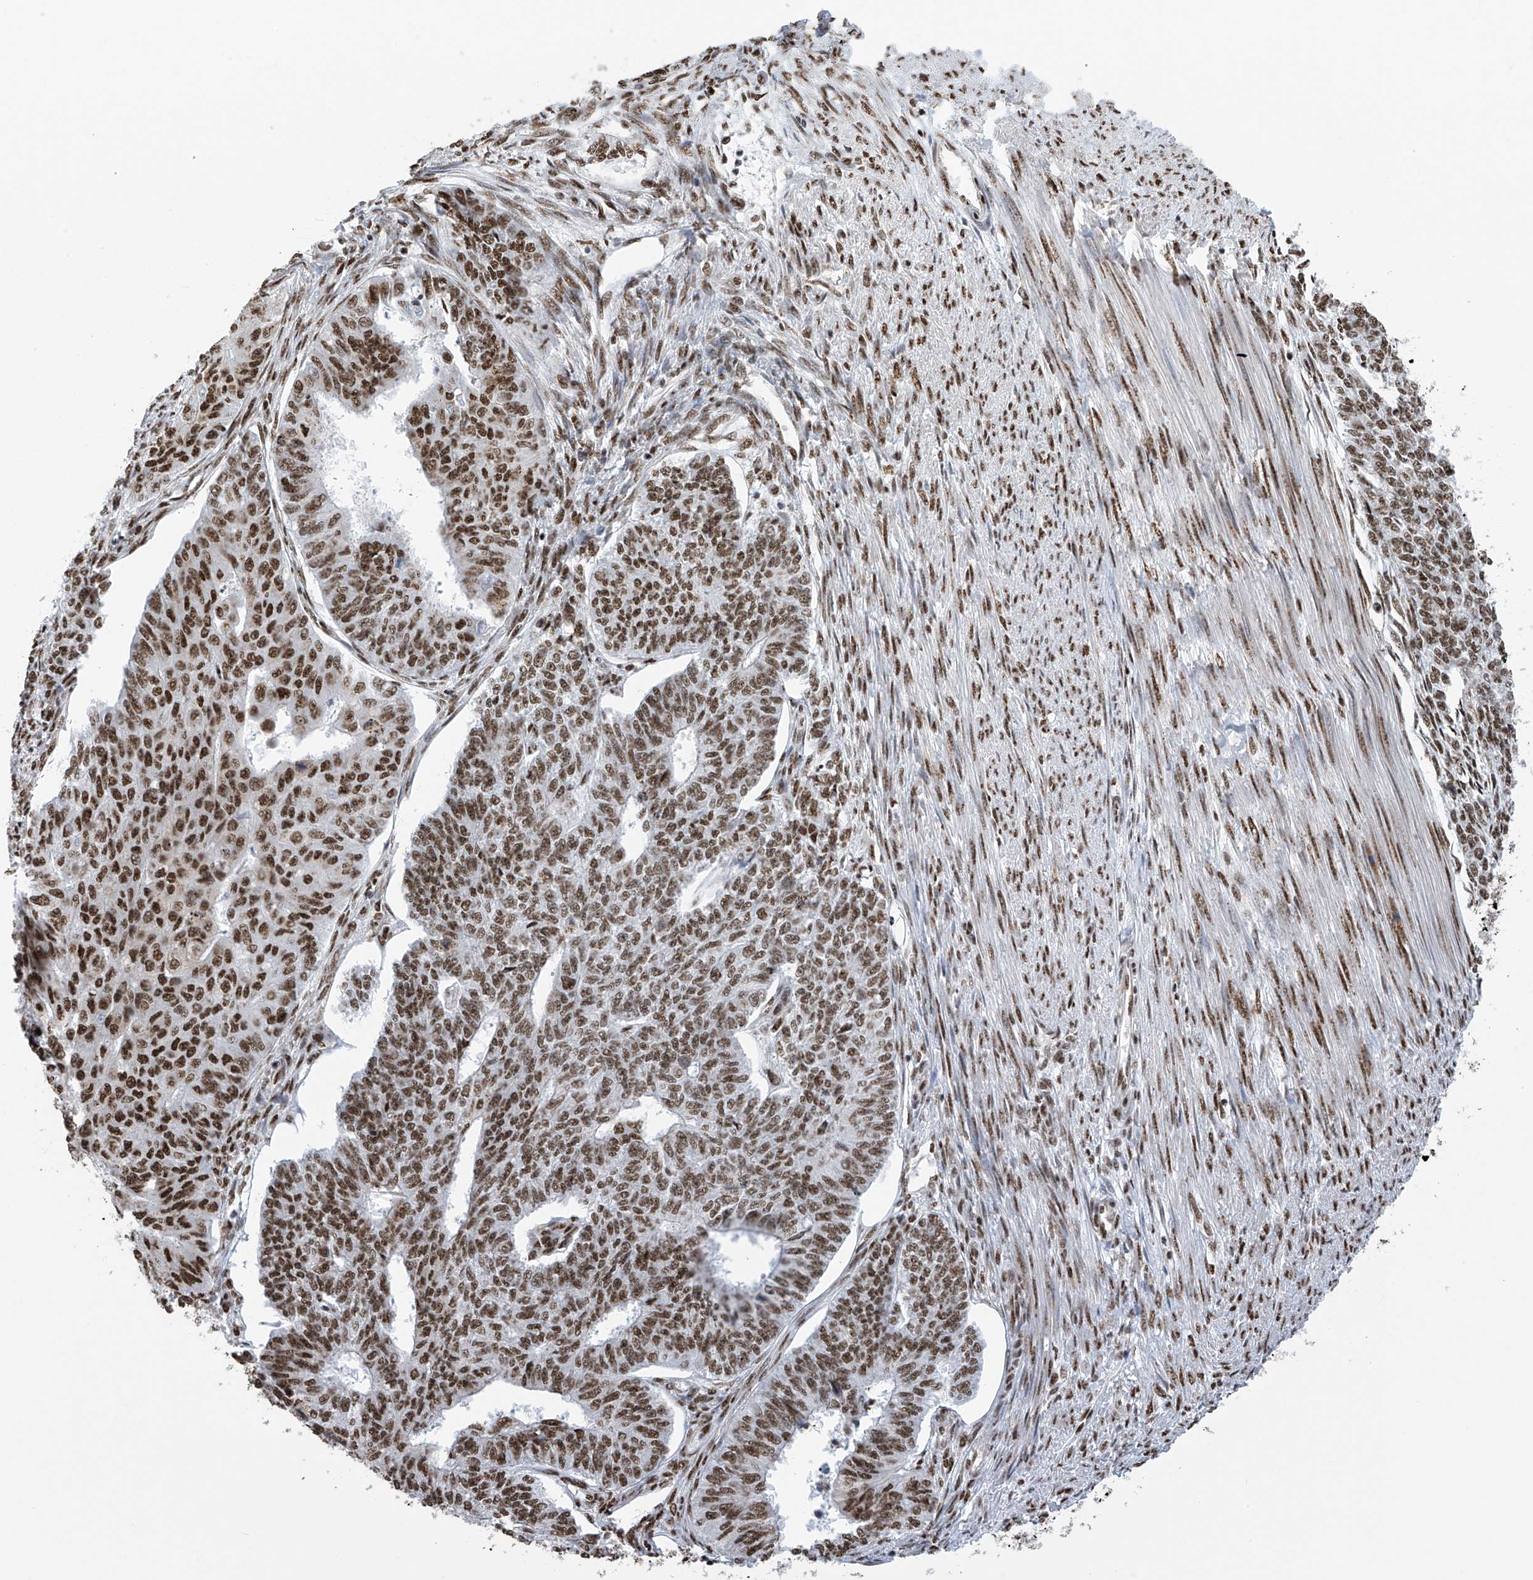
{"staining": {"intensity": "strong", "quantity": ">75%", "location": "nuclear"}, "tissue": "endometrial cancer", "cell_type": "Tumor cells", "image_type": "cancer", "snomed": [{"axis": "morphology", "description": "Adenocarcinoma, NOS"}, {"axis": "topography", "description": "Endometrium"}], "caption": "Human endometrial cancer (adenocarcinoma) stained with a protein marker reveals strong staining in tumor cells.", "gene": "APLF", "patient": {"sex": "female", "age": 32}}